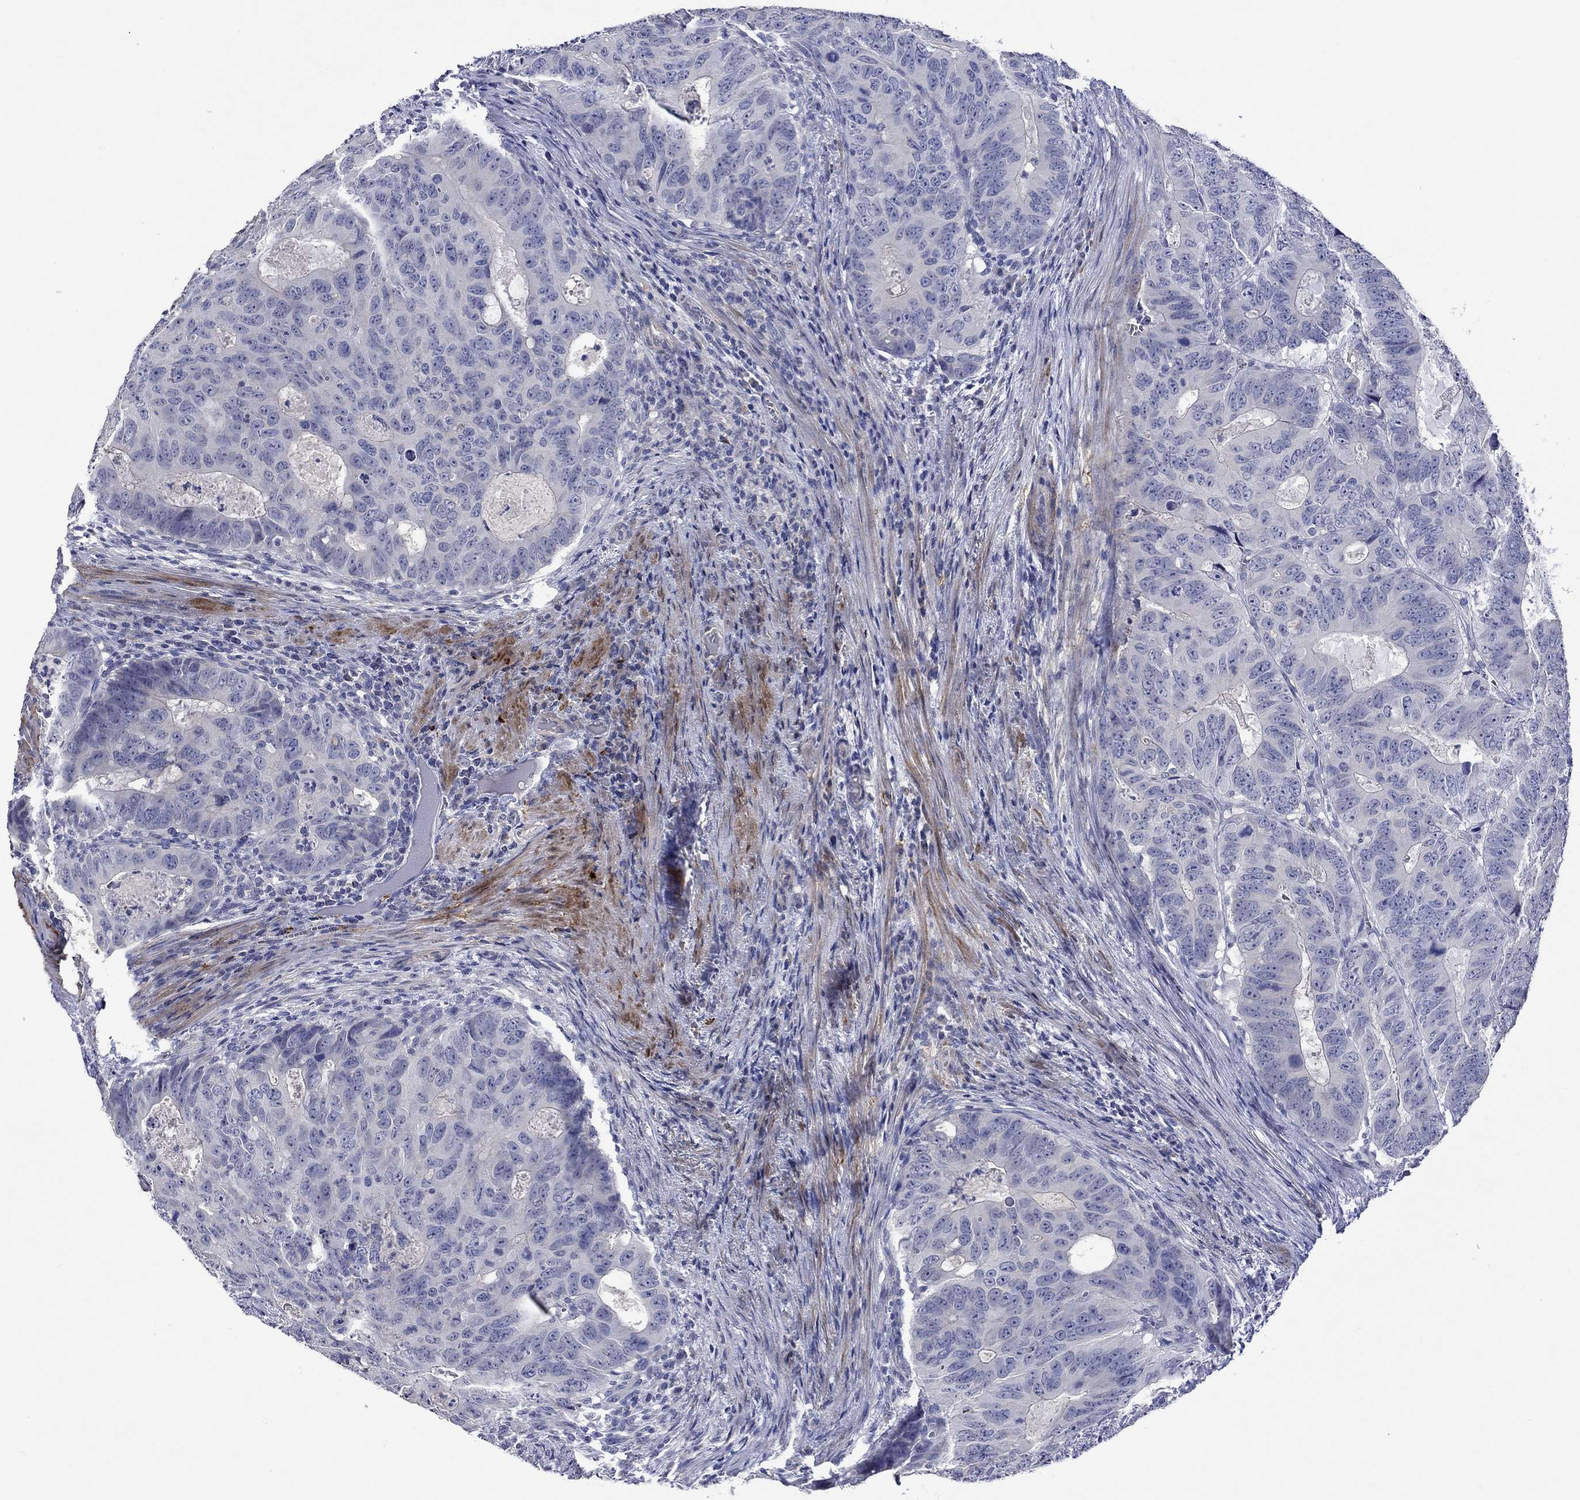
{"staining": {"intensity": "negative", "quantity": "none", "location": "none"}, "tissue": "colorectal cancer", "cell_type": "Tumor cells", "image_type": "cancer", "snomed": [{"axis": "morphology", "description": "Adenocarcinoma, NOS"}, {"axis": "topography", "description": "Colon"}], "caption": "Tumor cells show no significant protein positivity in colorectal adenocarcinoma.", "gene": "CRYAB", "patient": {"sex": "male", "age": 79}}